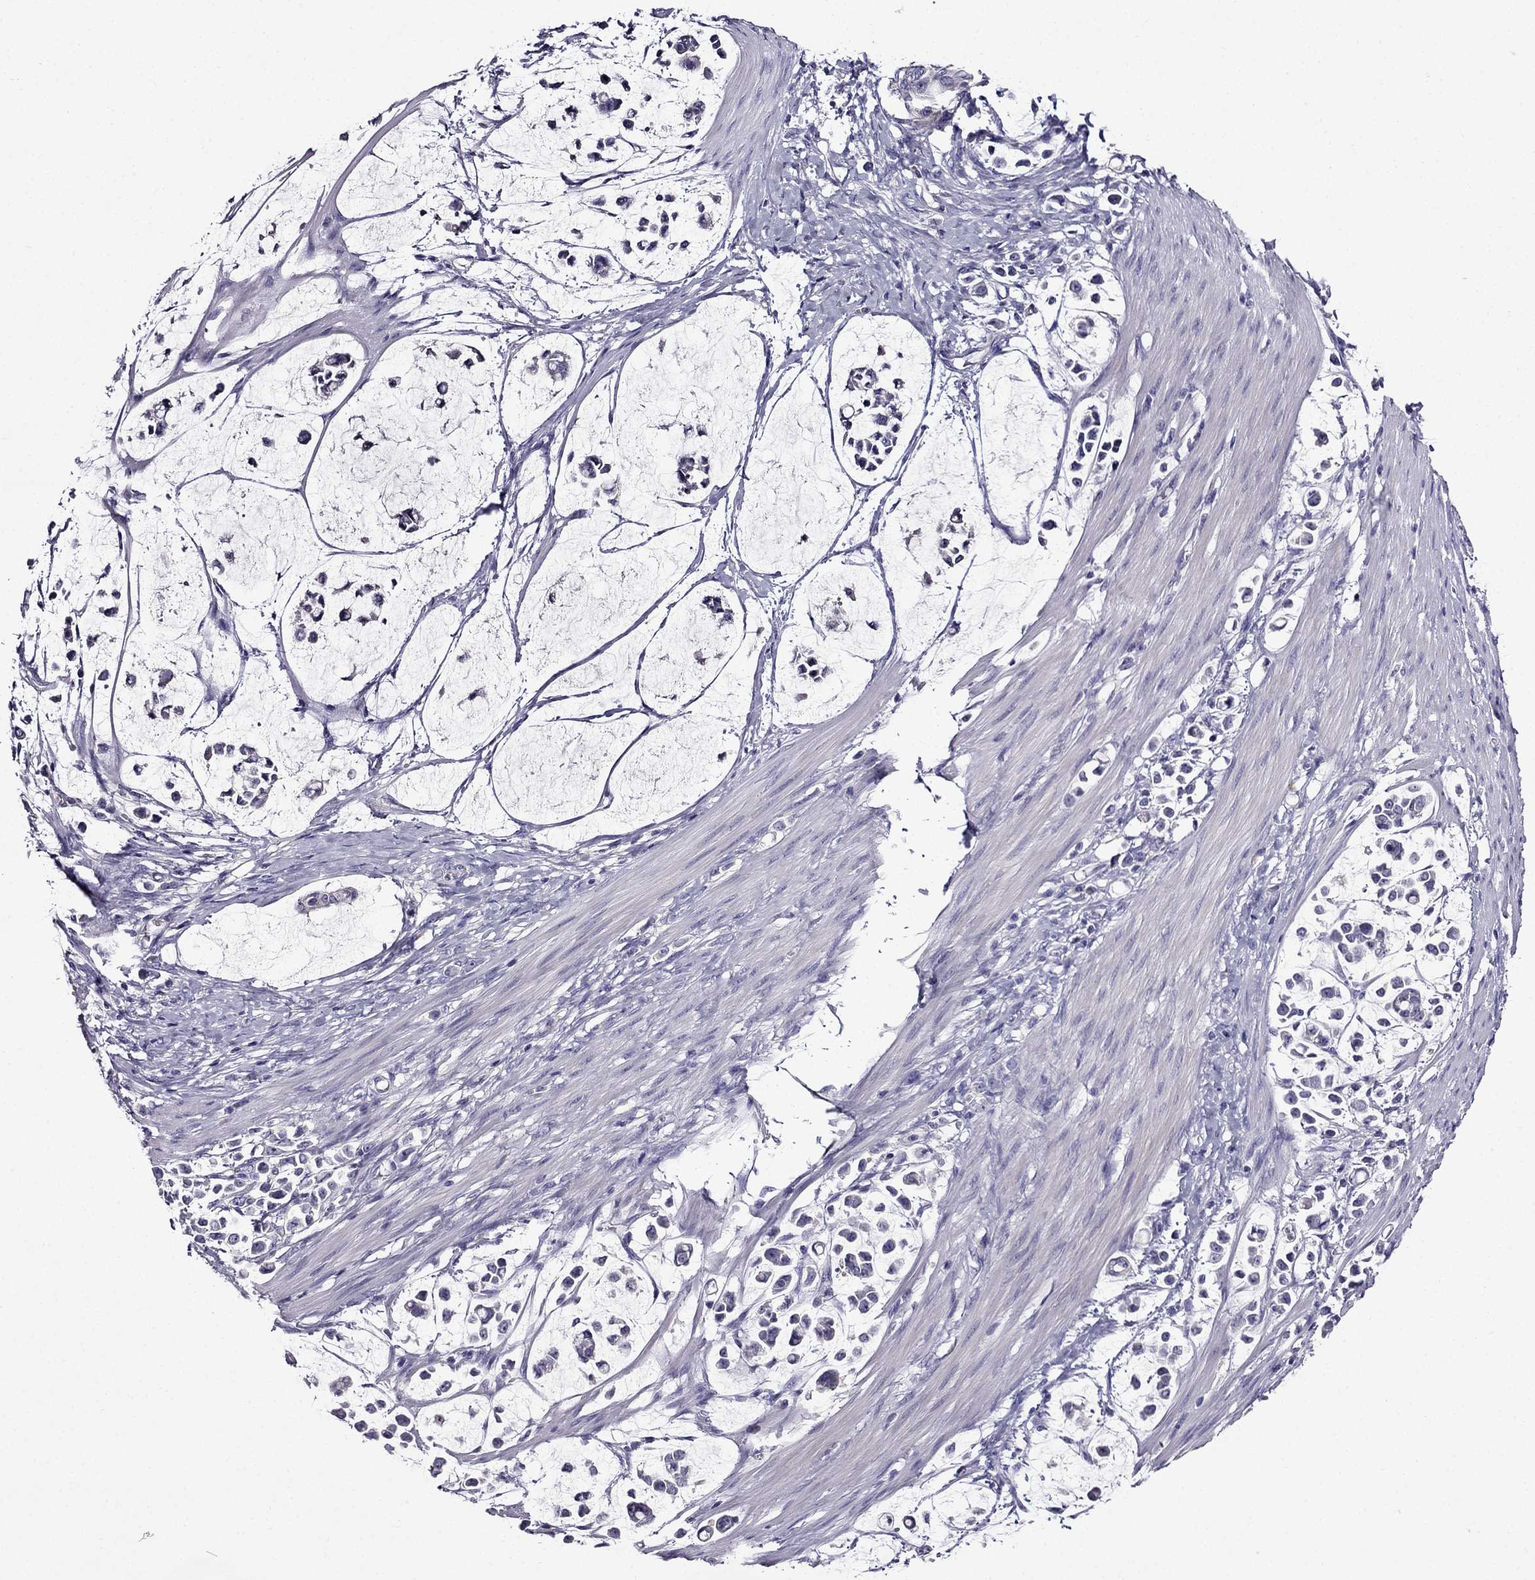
{"staining": {"intensity": "negative", "quantity": "none", "location": "none"}, "tissue": "stomach cancer", "cell_type": "Tumor cells", "image_type": "cancer", "snomed": [{"axis": "morphology", "description": "Adenocarcinoma, NOS"}, {"axis": "topography", "description": "Stomach"}], "caption": "A micrograph of stomach cancer stained for a protein shows no brown staining in tumor cells.", "gene": "TMEM266", "patient": {"sex": "male", "age": 82}}